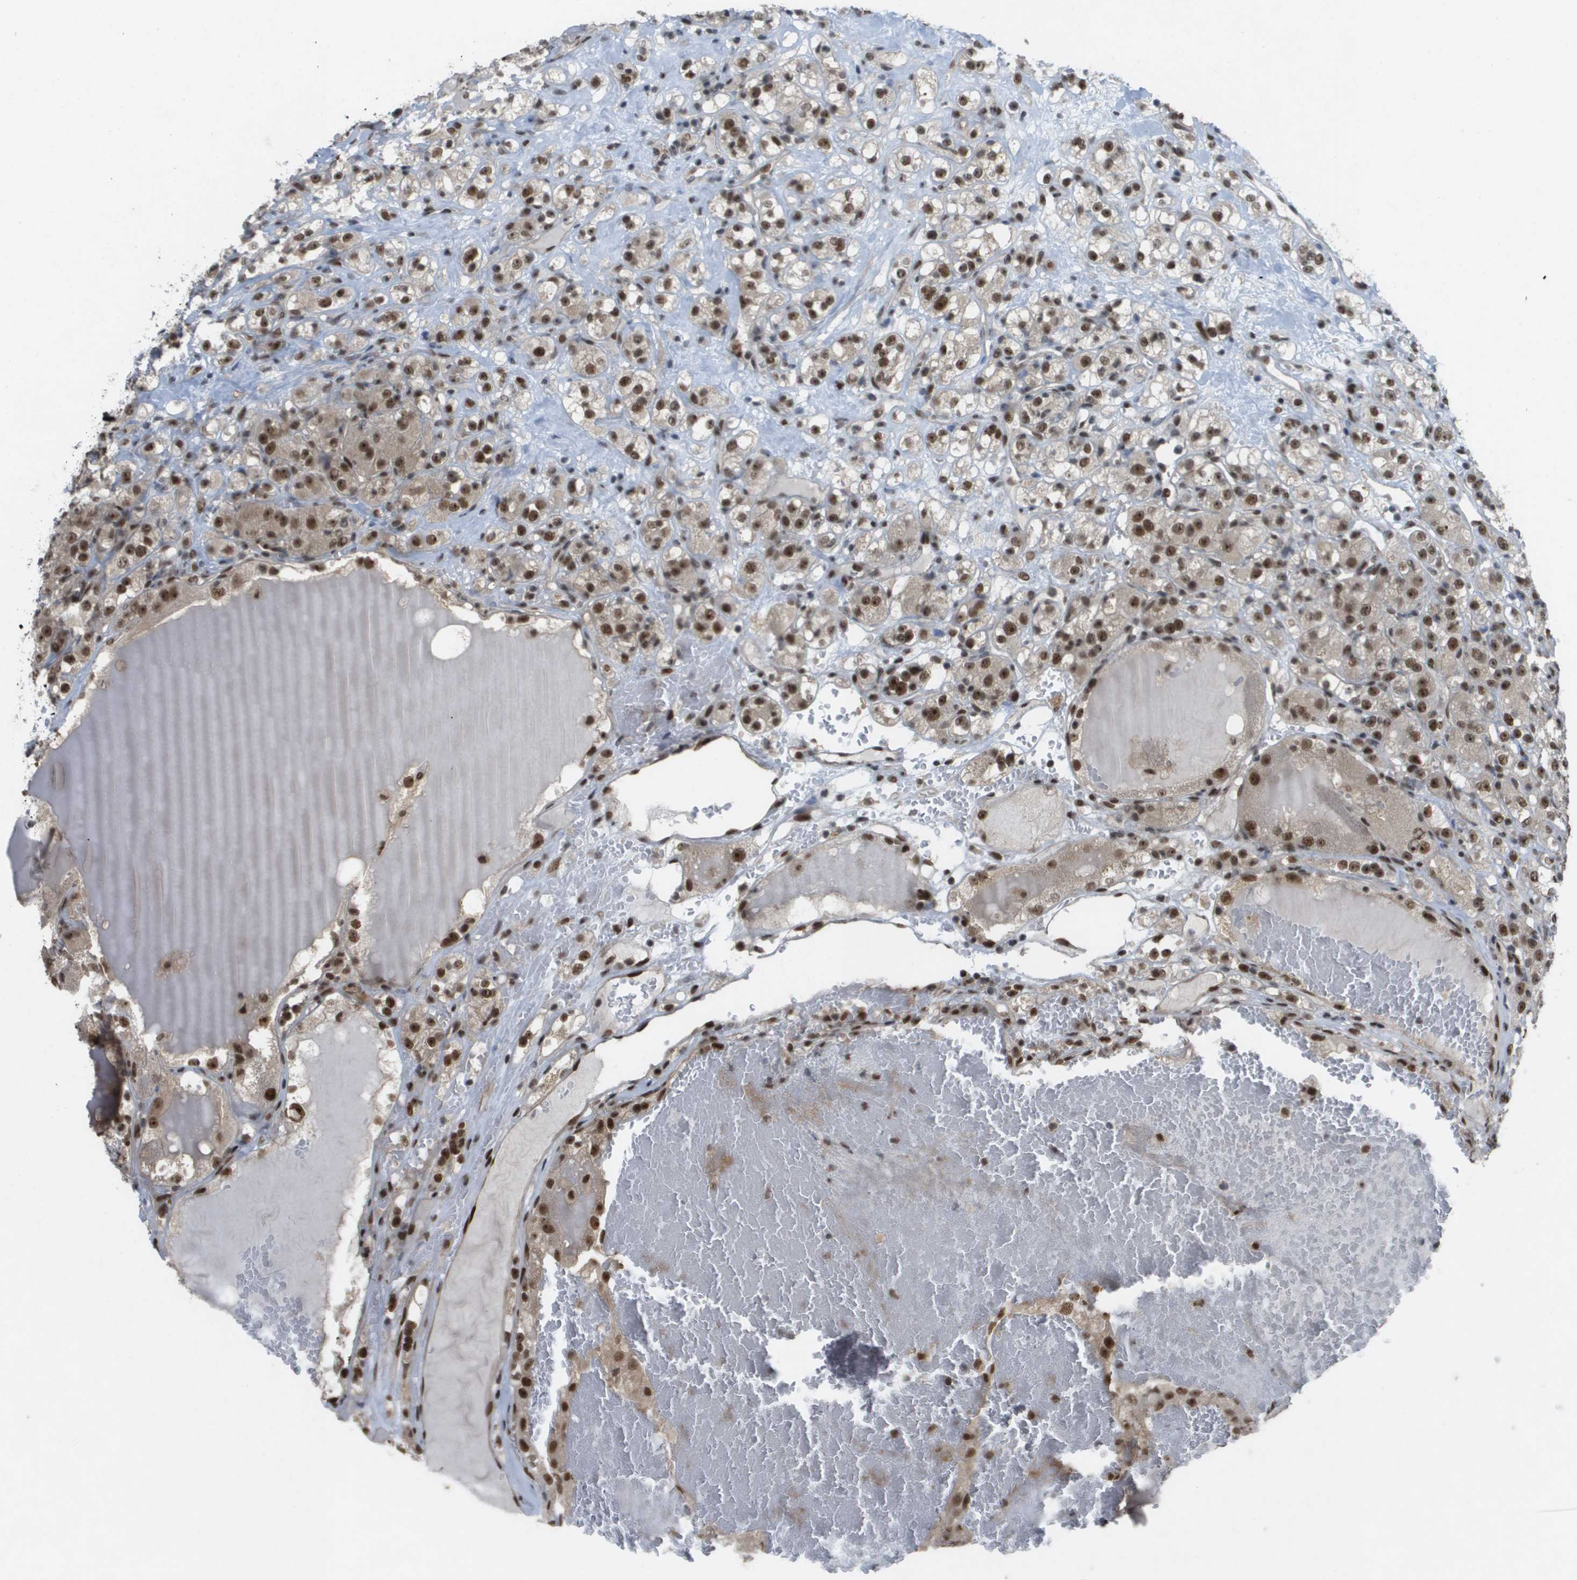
{"staining": {"intensity": "moderate", "quantity": ">75%", "location": "nuclear"}, "tissue": "renal cancer", "cell_type": "Tumor cells", "image_type": "cancer", "snomed": [{"axis": "morphology", "description": "Normal tissue, NOS"}, {"axis": "morphology", "description": "Adenocarcinoma, NOS"}, {"axis": "topography", "description": "Kidney"}], "caption": "Immunohistochemical staining of human renal cancer (adenocarcinoma) demonstrates moderate nuclear protein staining in approximately >75% of tumor cells.", "gene": "CDT1", "patient": {"sex": "male", "age": 61}}